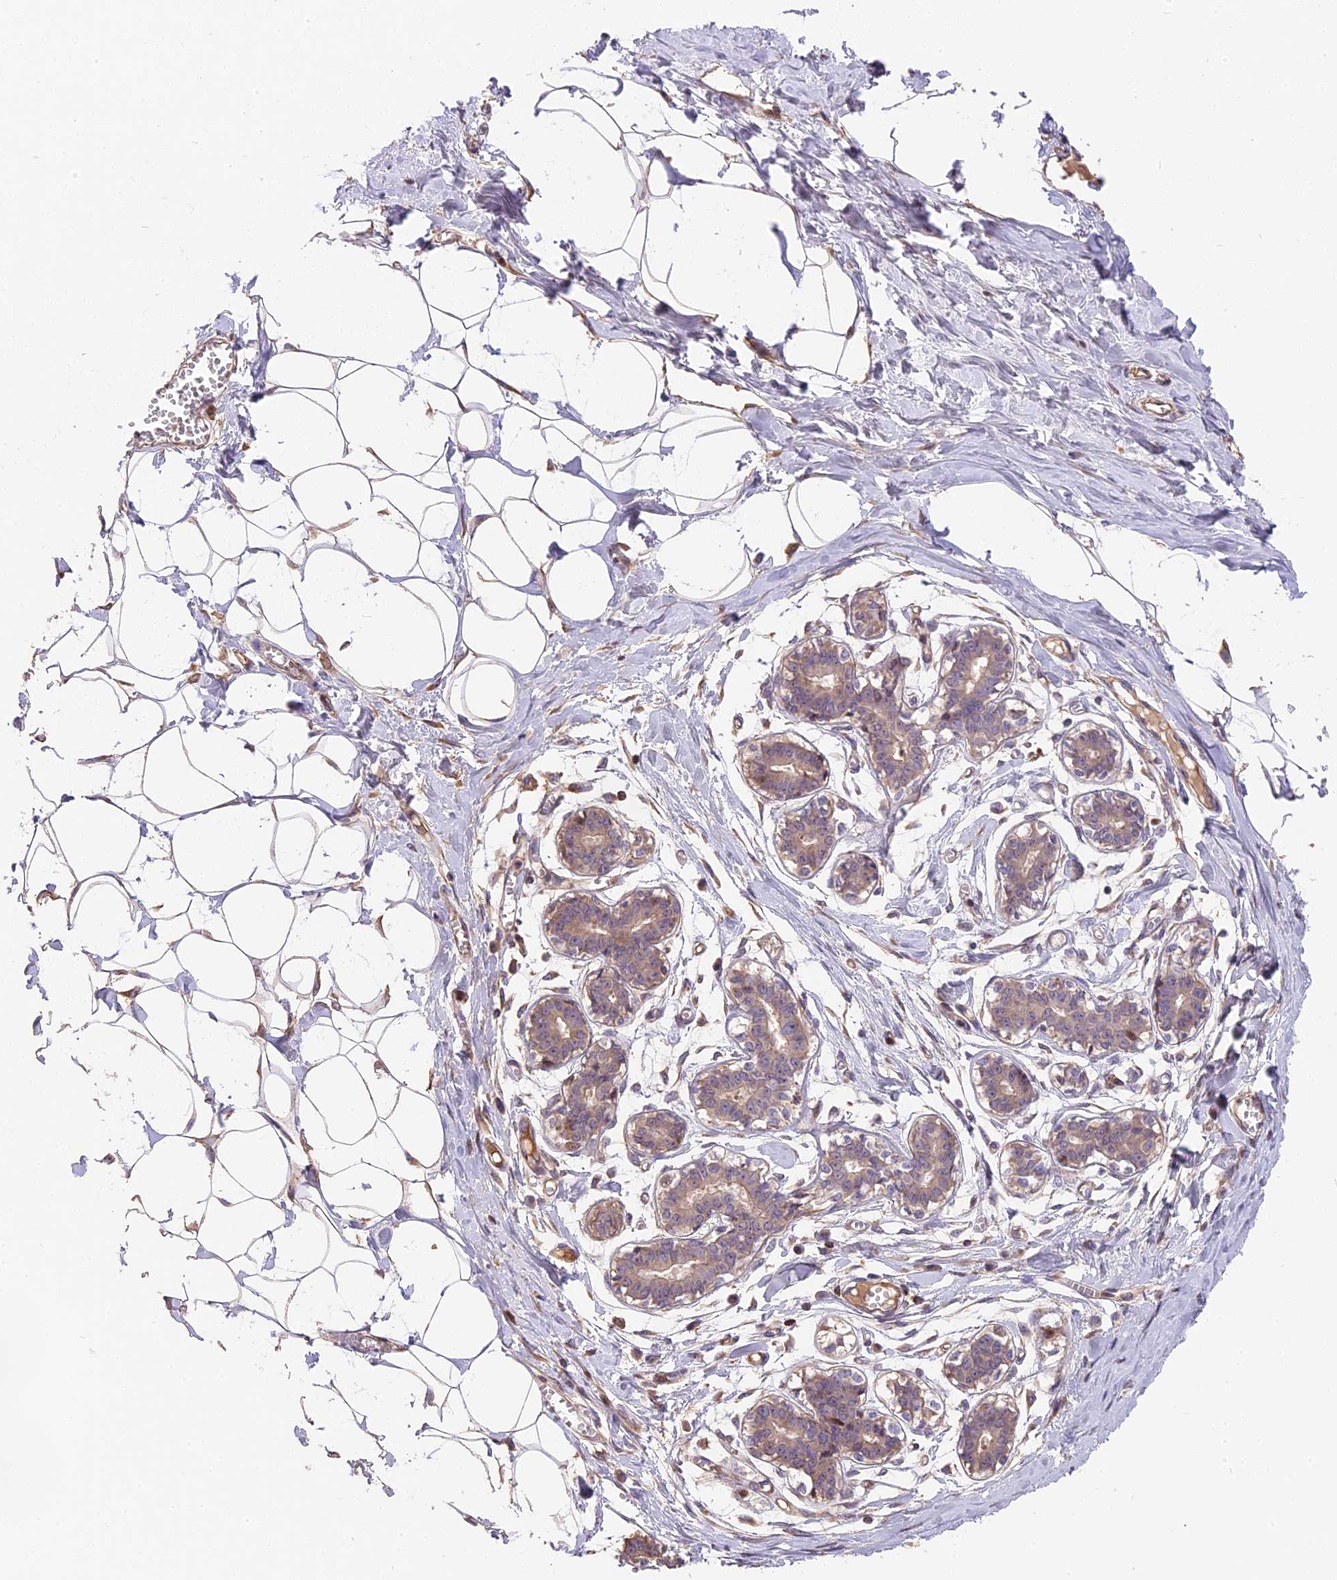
{"staining": {"intensity": "weak", "quantity": ">75%", "location": "cytoplasmic/membranous"}, "tissue": "breast", "cell_type": "Adipocytes", "image_type": "normal", "snomed": [{"axis": "morphology", "description": "Normal tissue, NOS"}, {"axis": "topography", "description": "Breast"}], "caption": "Immunohistochemical staining of unremarkable breast reveals >75% levels of weak cytoplasmic/membranous protein positivity in approximately >75% of adipocytes. The staining is performed using DAB brown chromogen to label protein expression. The nuclei are counter-stained blue using hematoxylin.", "gene": "ARHGAP17", "patient": {"sex": "female", "age": 27}}